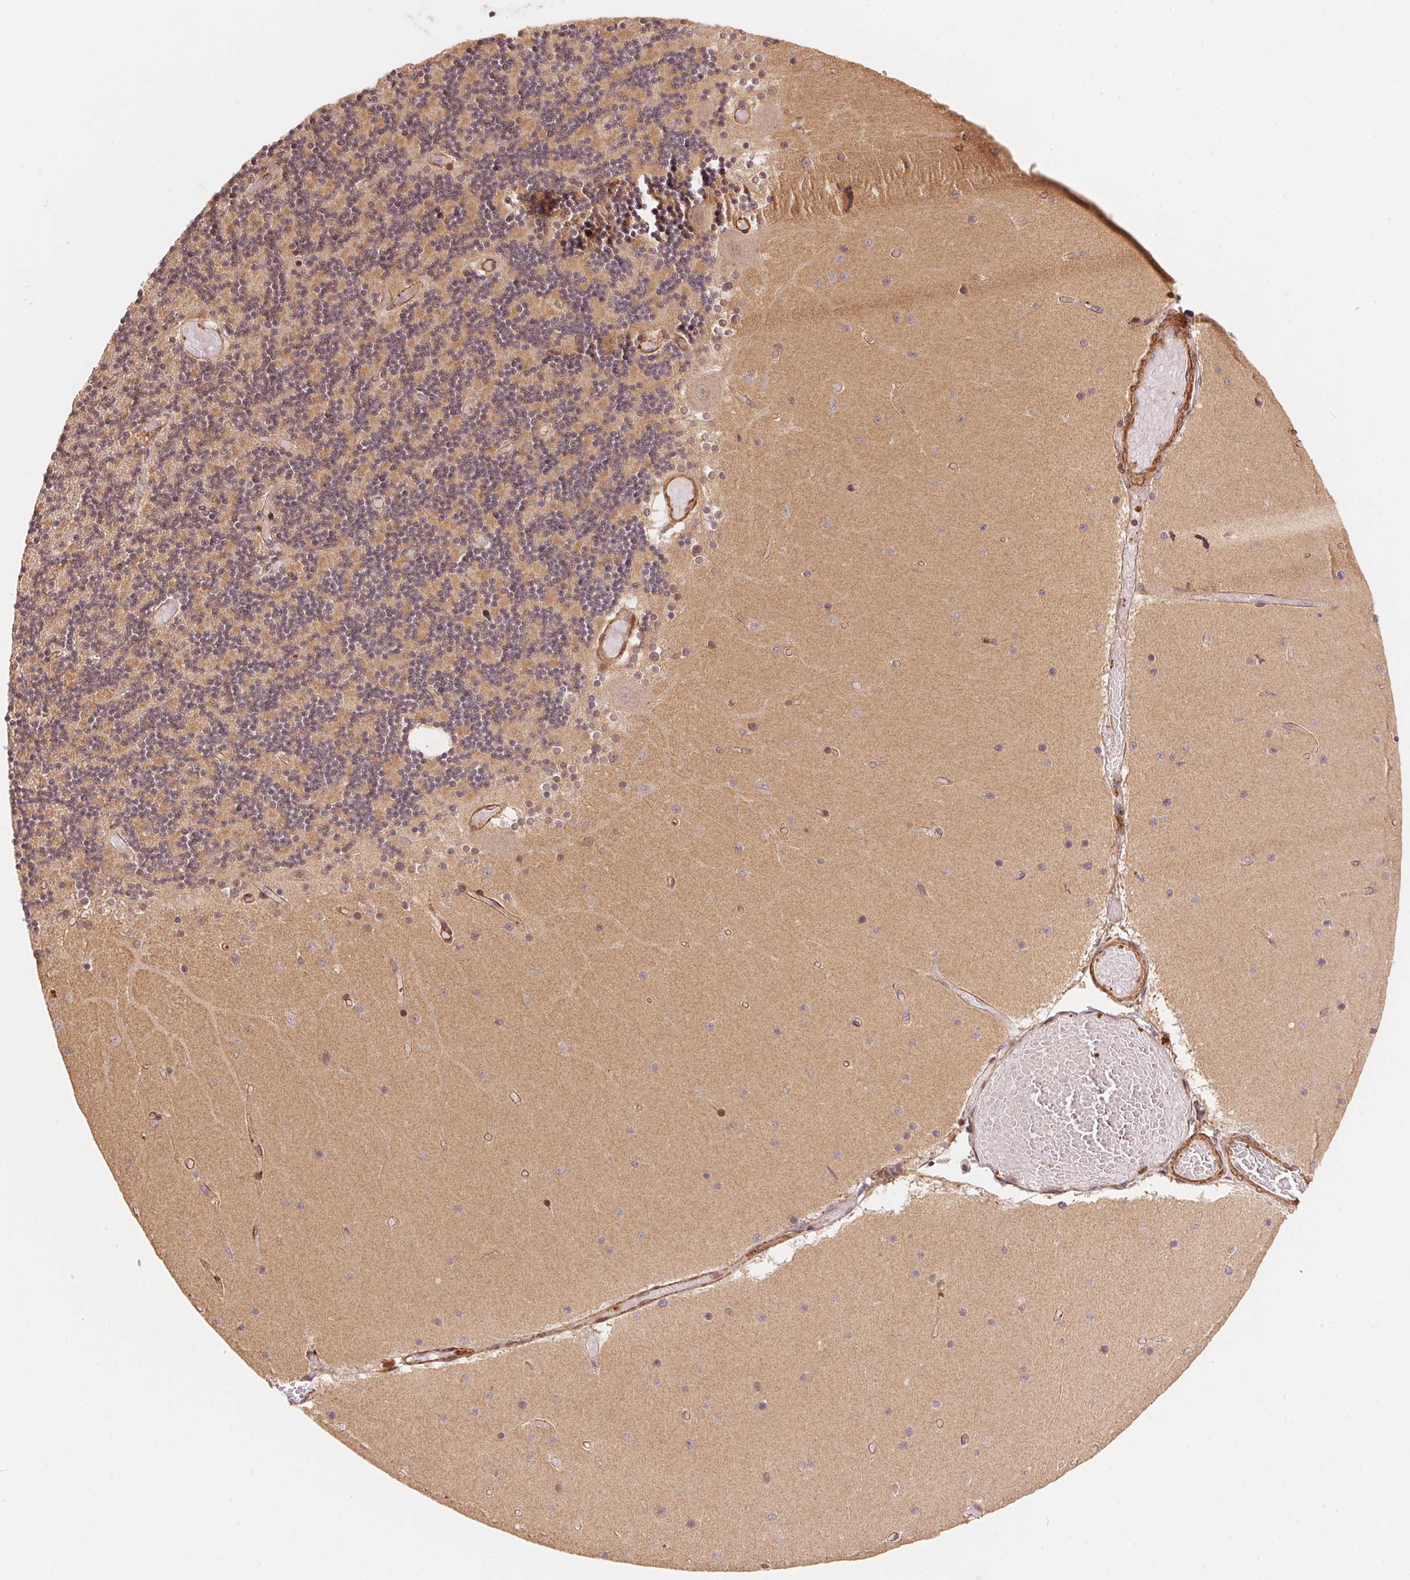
{"staining": {"intensity": "moderate", "quantity": "25%-75%", "location": "cytoplasmic/membranous,nuclear"}, "tissue": "cerebellum", "cell_type": "Cells in granular layer", "image_type": "normal", "snomed": [{"axis": "morphology", "description": "Normal tissue, NOS"}, {"axis": "topography", "description": "Cerebellum"}], "caption": "A photomicrograph showing moderate cytoplasmic/membranous,nuclear positivity in approximately 25%-75% of cells in granular layer in normal cerebellum, as visualized by brown immunohistochemical staining.", "gene": "TNIP2", "patient": {"sex": "female", "age": 28}}